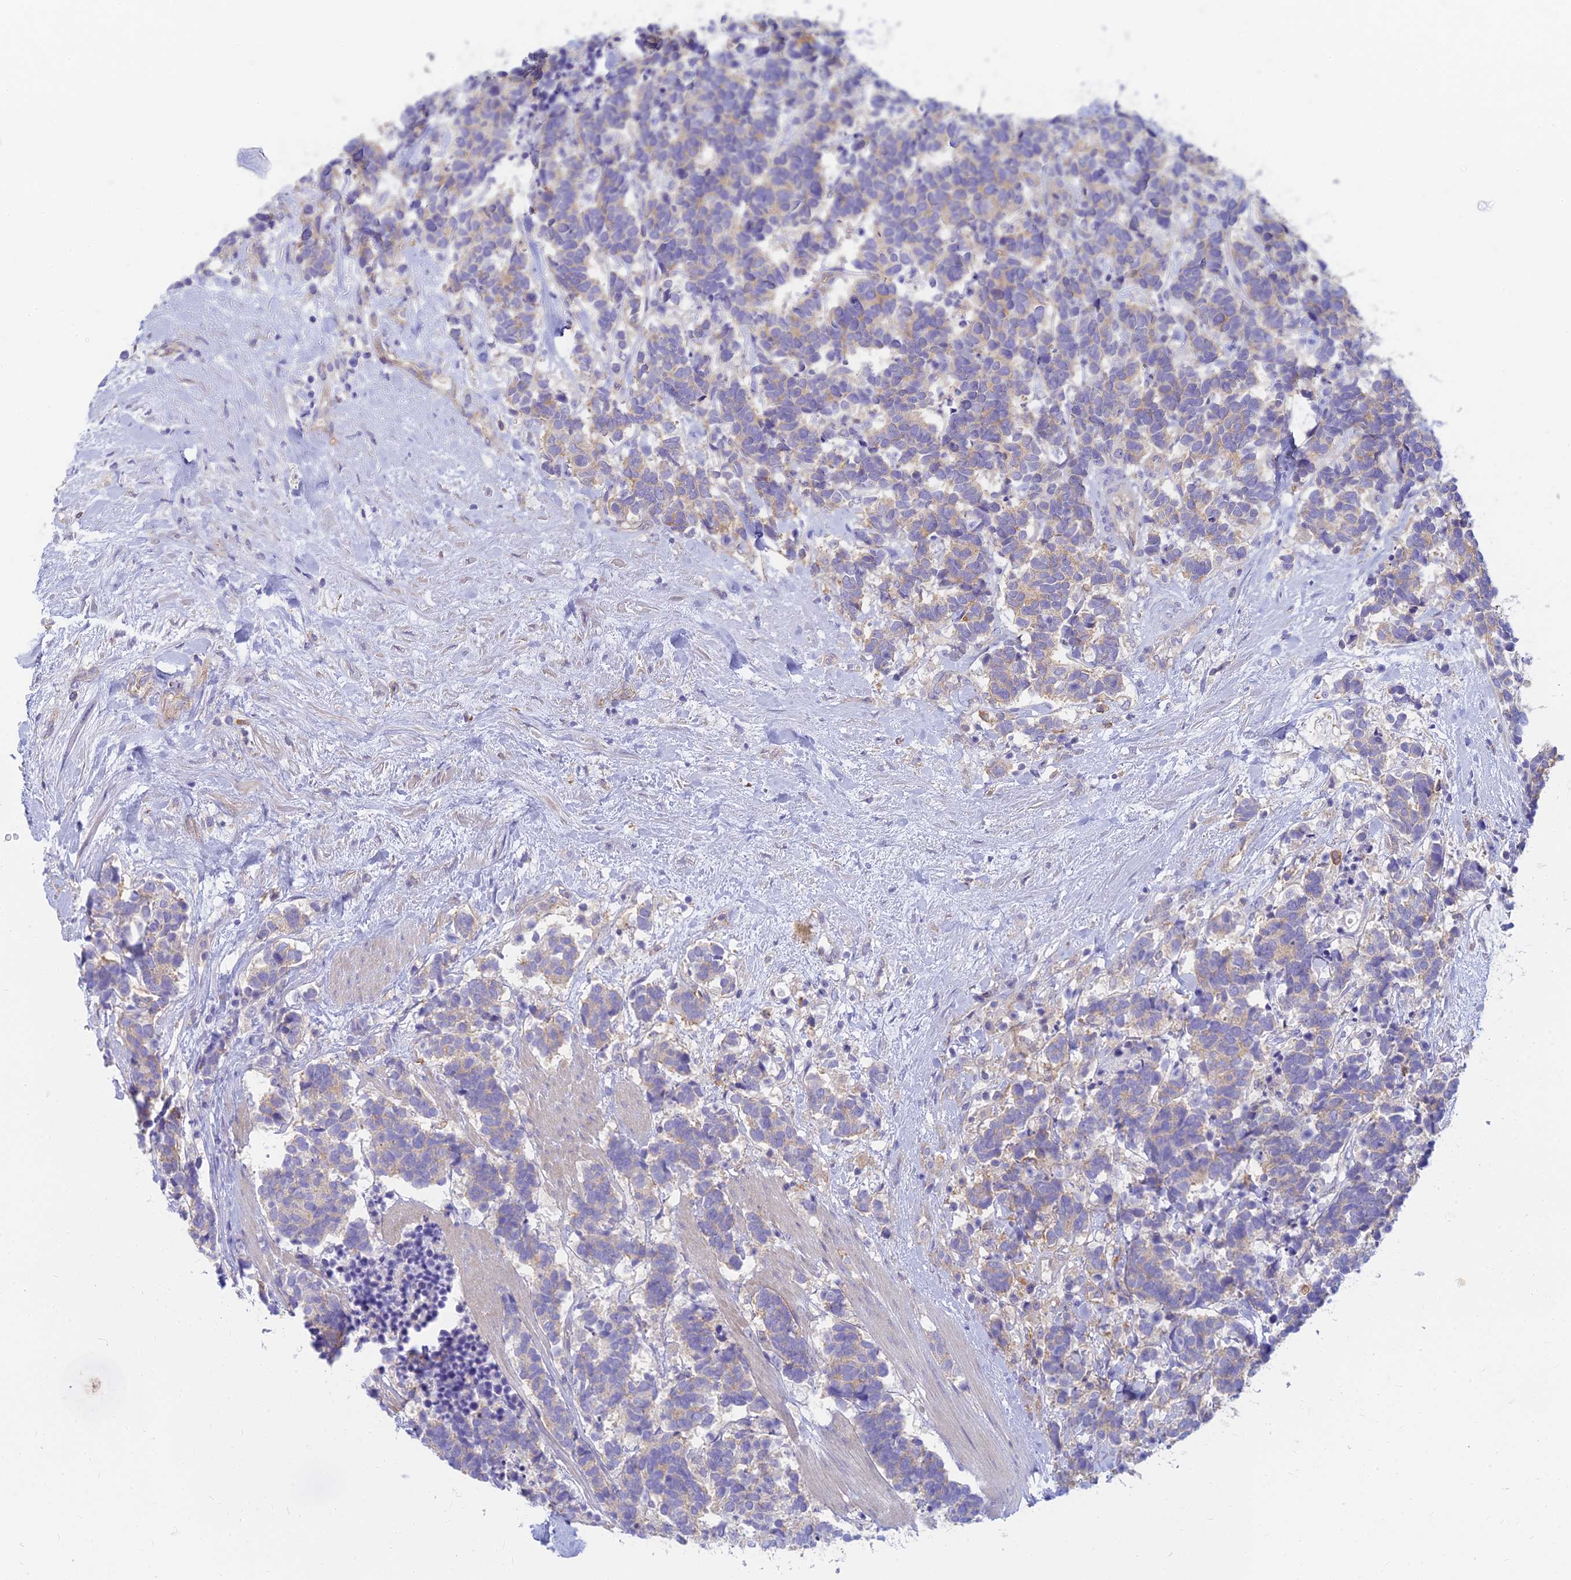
{"staining": {"intensity": "weak", "quantity": "25%-75%", "location": "cytoplasmic/membranous"}, "tissue": "carcinoid", "cell_type": "Tumor cells", "image_type": "cancer", "snomed": [{"axis": "morphology", "description": "Carcinoma, NOS"}, {"axis": "morphology", "description": "Carcinoid, malignant, NOS"}, {"axis": "topography", "description": "Prostate"}], "caption": "A brown stain highlights weak cytoplasmic/membranous expression of a protein in malignant carcinoid tumor cells.", "gene": "STRN4", "patient": {"sex": "male", "age": 57}}